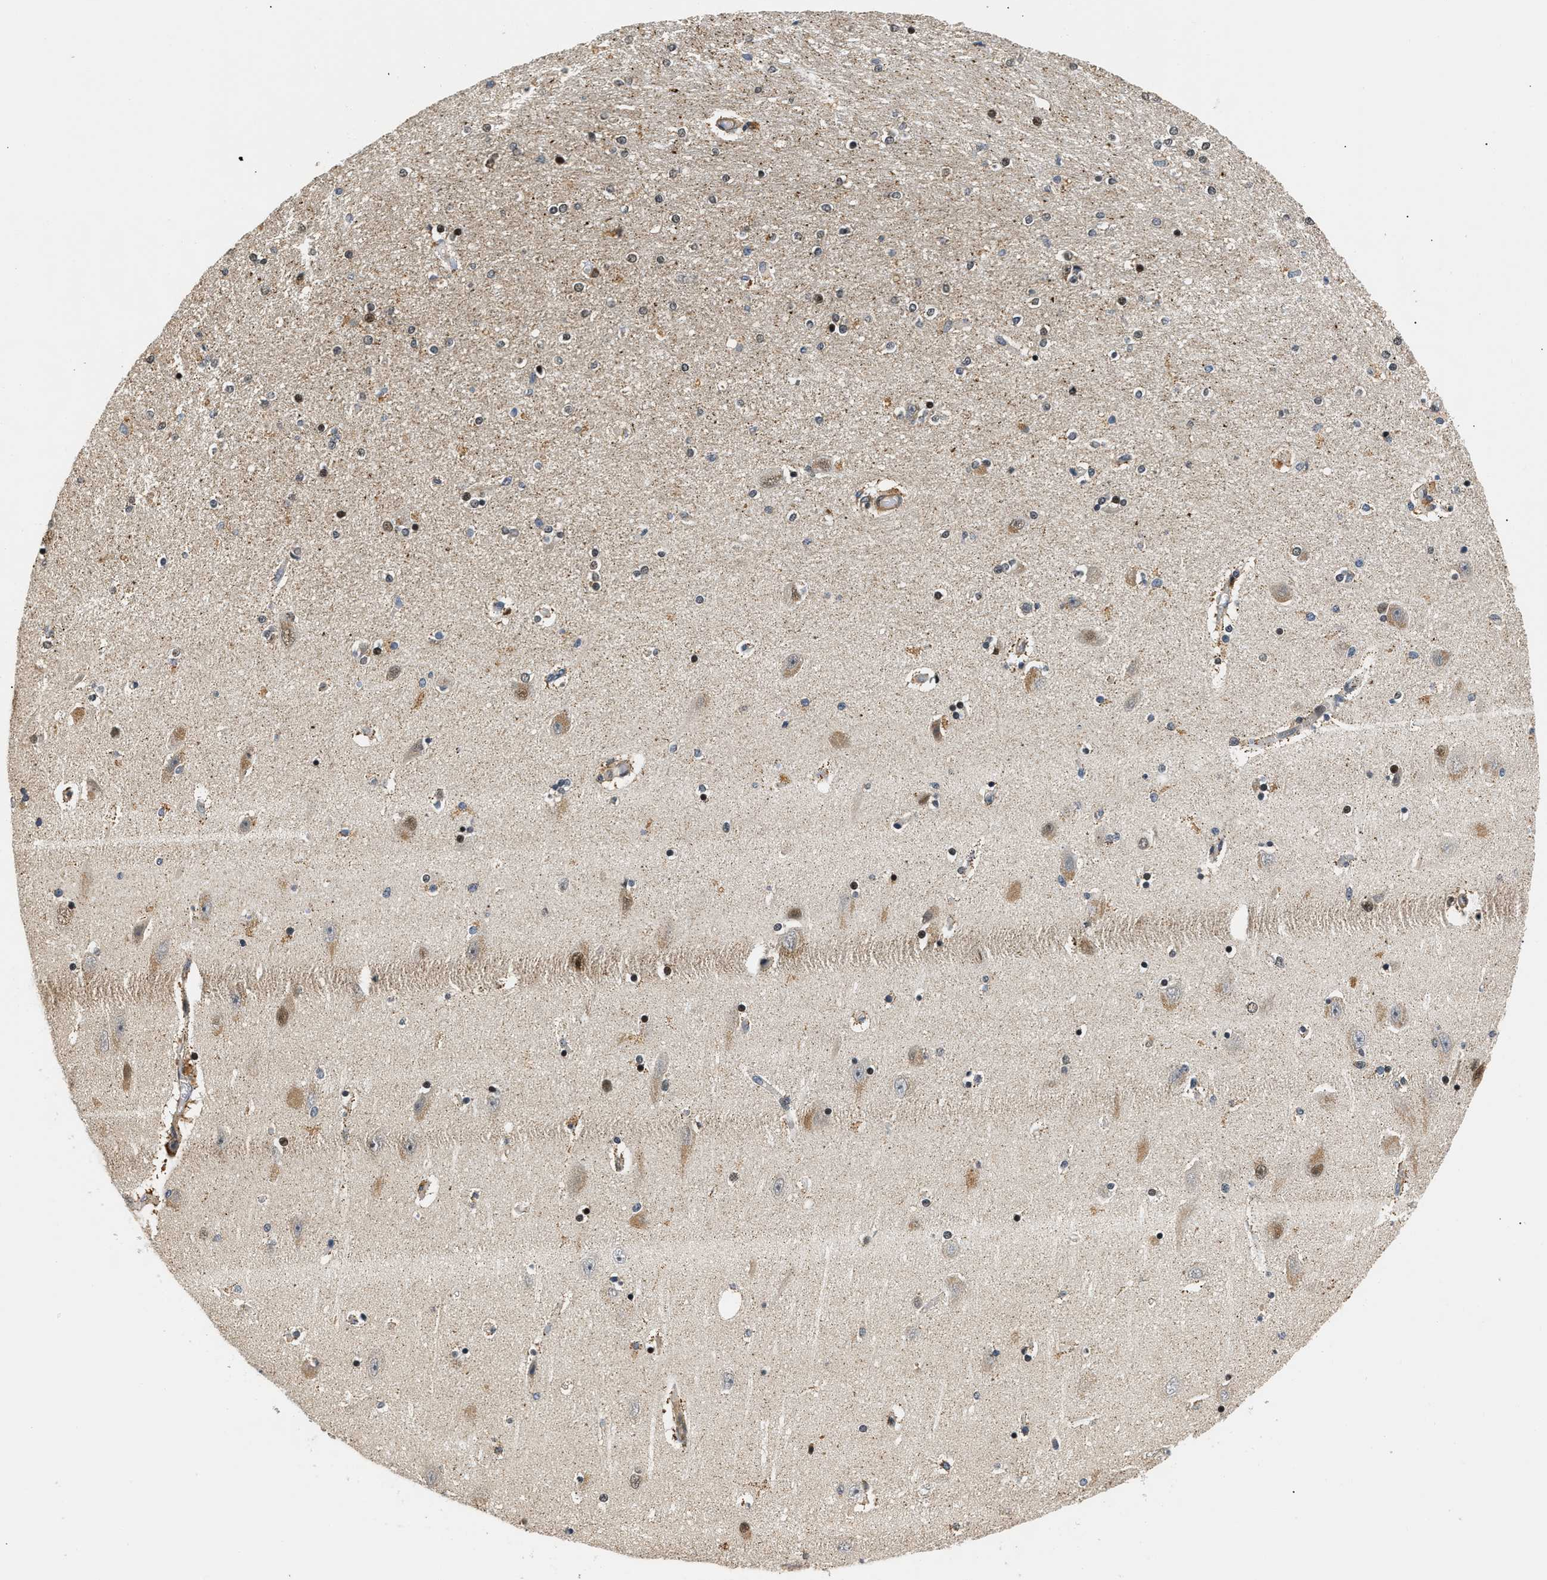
{"staining": {"intensity": "moderate", "quantity": "<25%", "location": "nuclear"}, "tissue": "hippocampus", "cell_type": "Glial cells", "image_type": "normal", "snomed": [{"axis": "morphology", "description": "Normal tissue, NOS"}, {"axis": "topography", "description": "Hippocampus"}], "caption": "This photomicrograph exhibits benign hippocampus stained with immunohistochemistry to label a protein in brown. The nuclear of glial cells show moderate positivity for the protein. Nuclei are counter-stained blue.", "gene": "LARP6", "patient": {"sex": "female", "age": 54}}